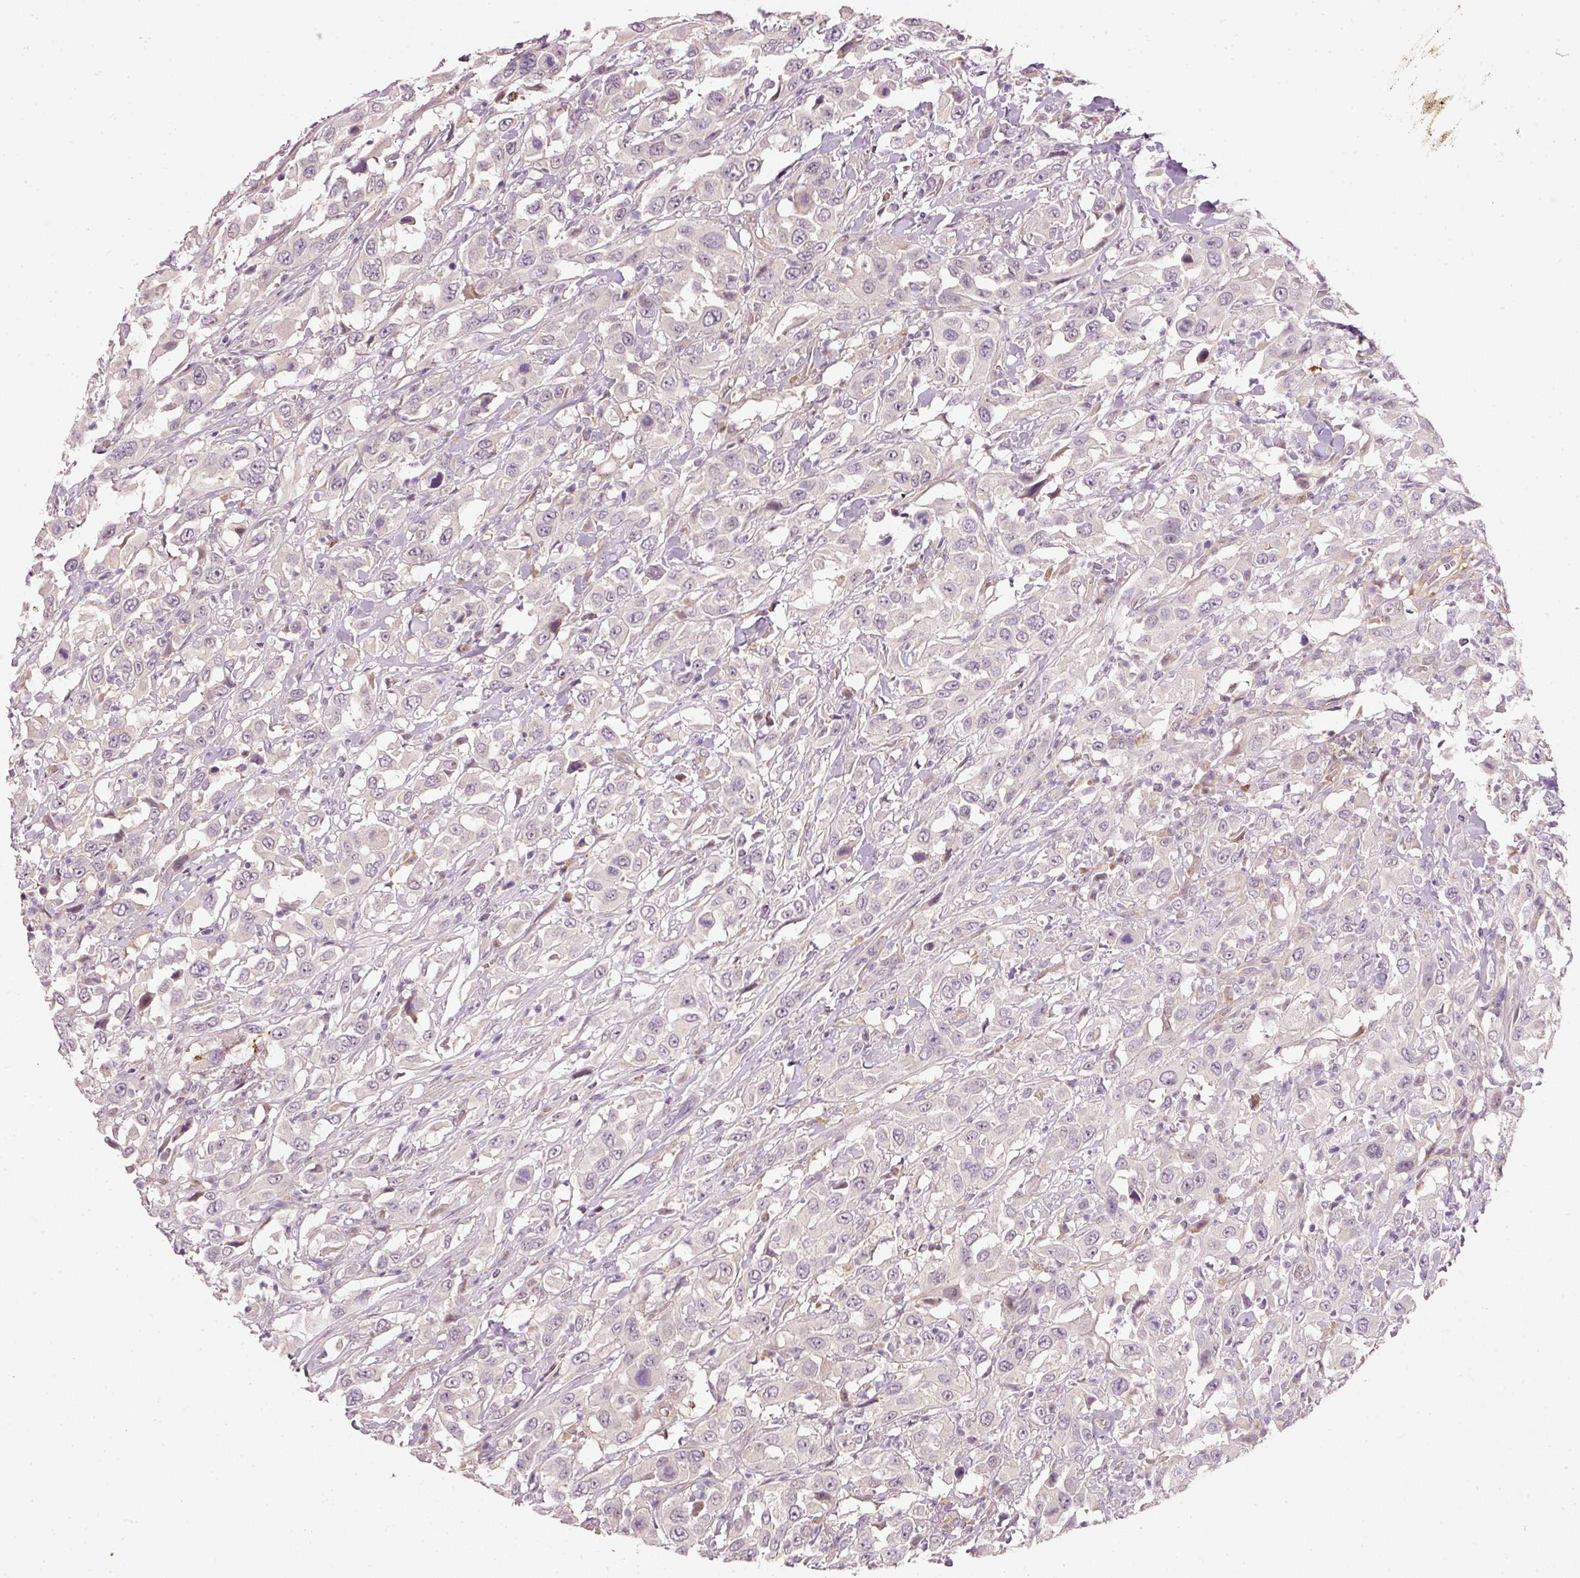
{"staining": {"intensity": "negative", "quantity": "none", "location": "none"}, "tissue": "urothelial cancer", "cell_type": "Tumor cells", "image_type": "cancer", "snomed": [{"axis": "morphology", "description": "Urothelial carcinoma, High grade"}, {"axis": "topography", "description": "Urinary bladder"}], "caption": "Protein analysis of urothelial cancer demonstrates no significant positivity in tumor cells.", "gene": "RGL2", "patient": {"sex": "male", "age": 61}}